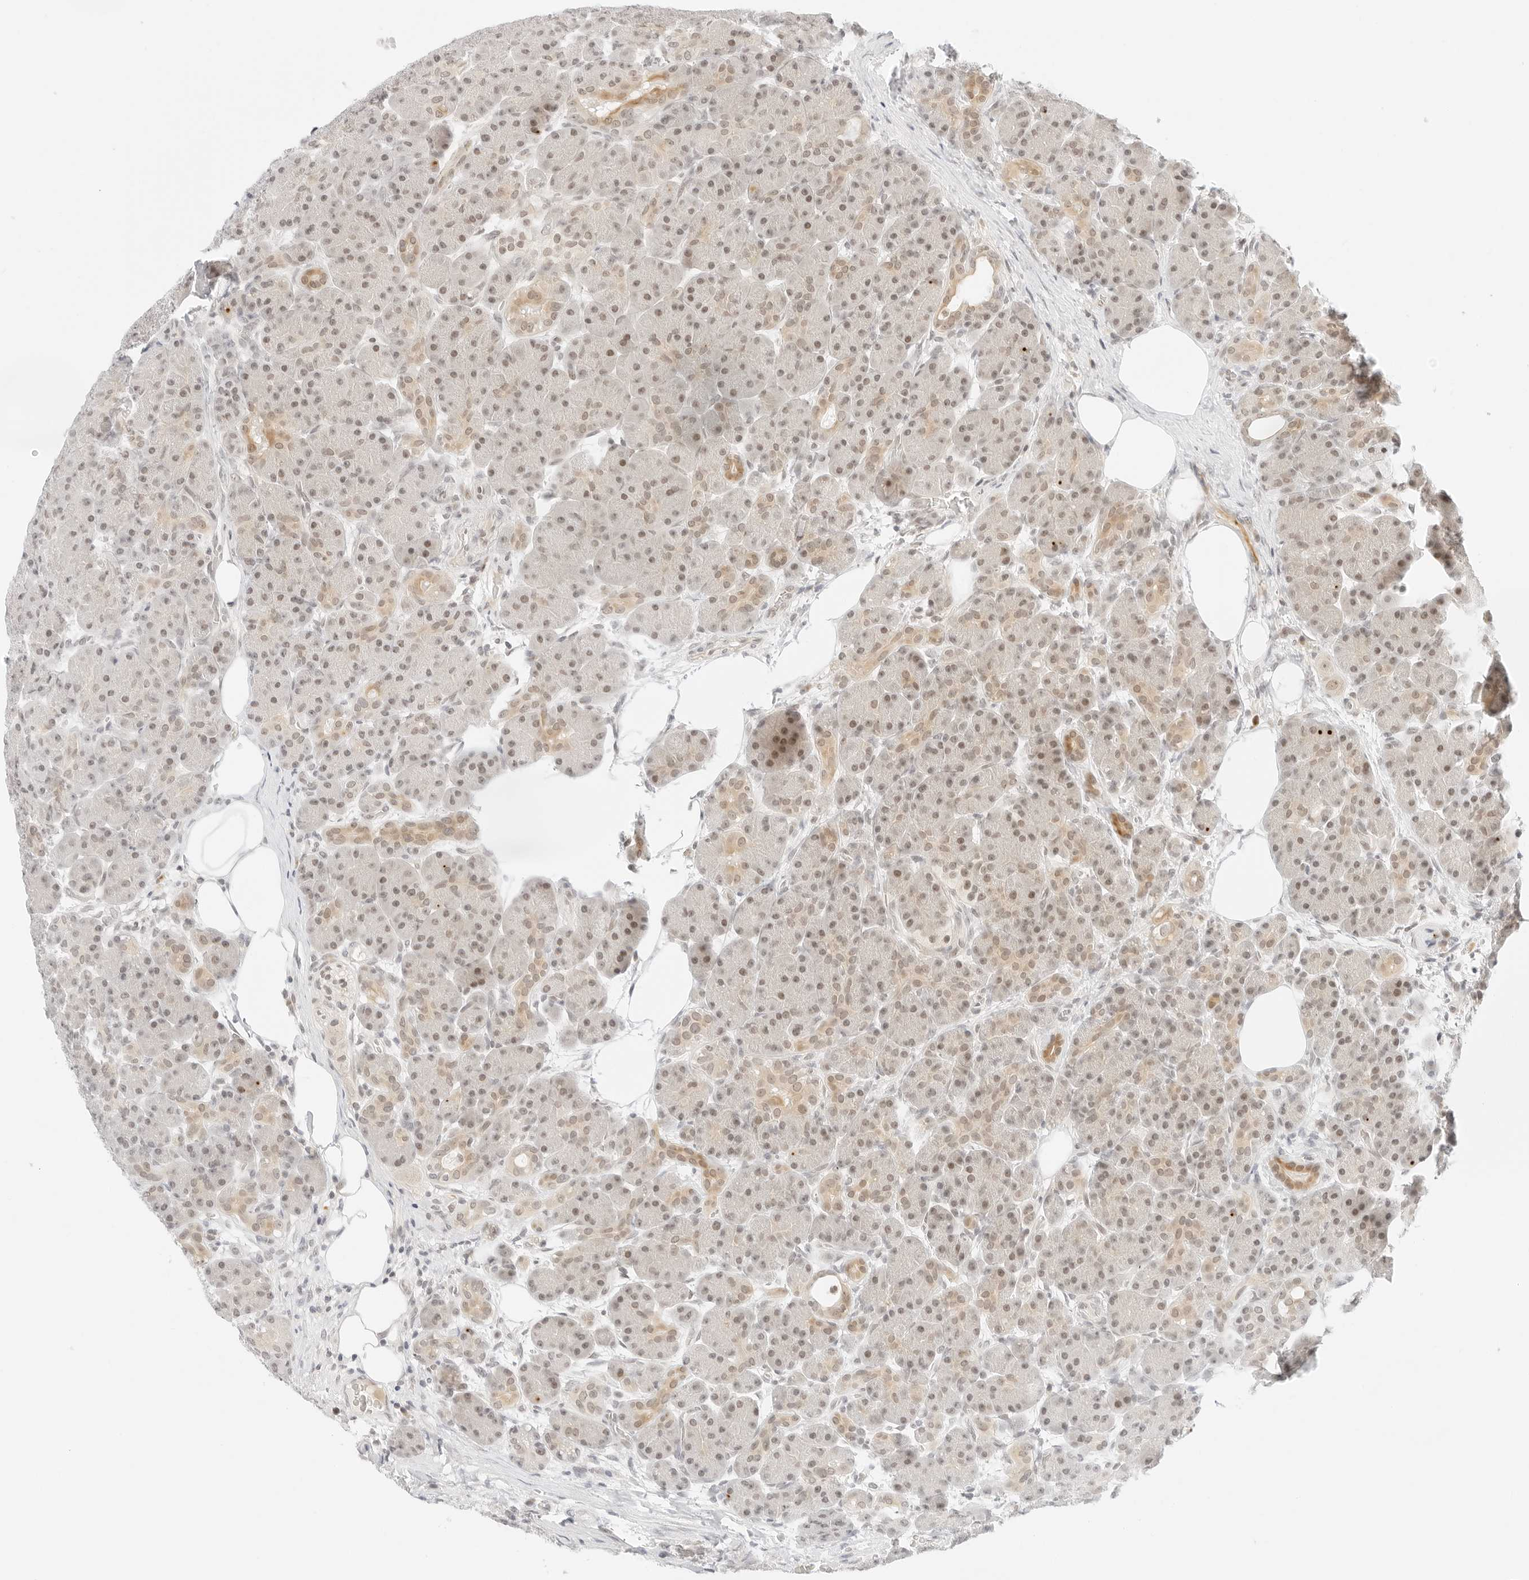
{"staining": {"intensity": "weak", "quantity": "25%-75%", "location": "cytoplasmic/membranous,nuclear"}, "tissue": "pancreas", "cell_type": "Exocrine glandular cells", "image_type": "normal", "snomed": [{"axis": "morphology", "description": "Normal tissue, NOS"}, {"axis": "topography", "description": "Pancreas"}], "caption": "The immunohistochemical stain shows weak cytoplasmic/membranous,nuclear positivity in exocrine glandular cells of unremarkable pancreas. Nuclei are stained in blue.", "gene": "POLR3C", "patient": {"sex": "male", "age": 63}}